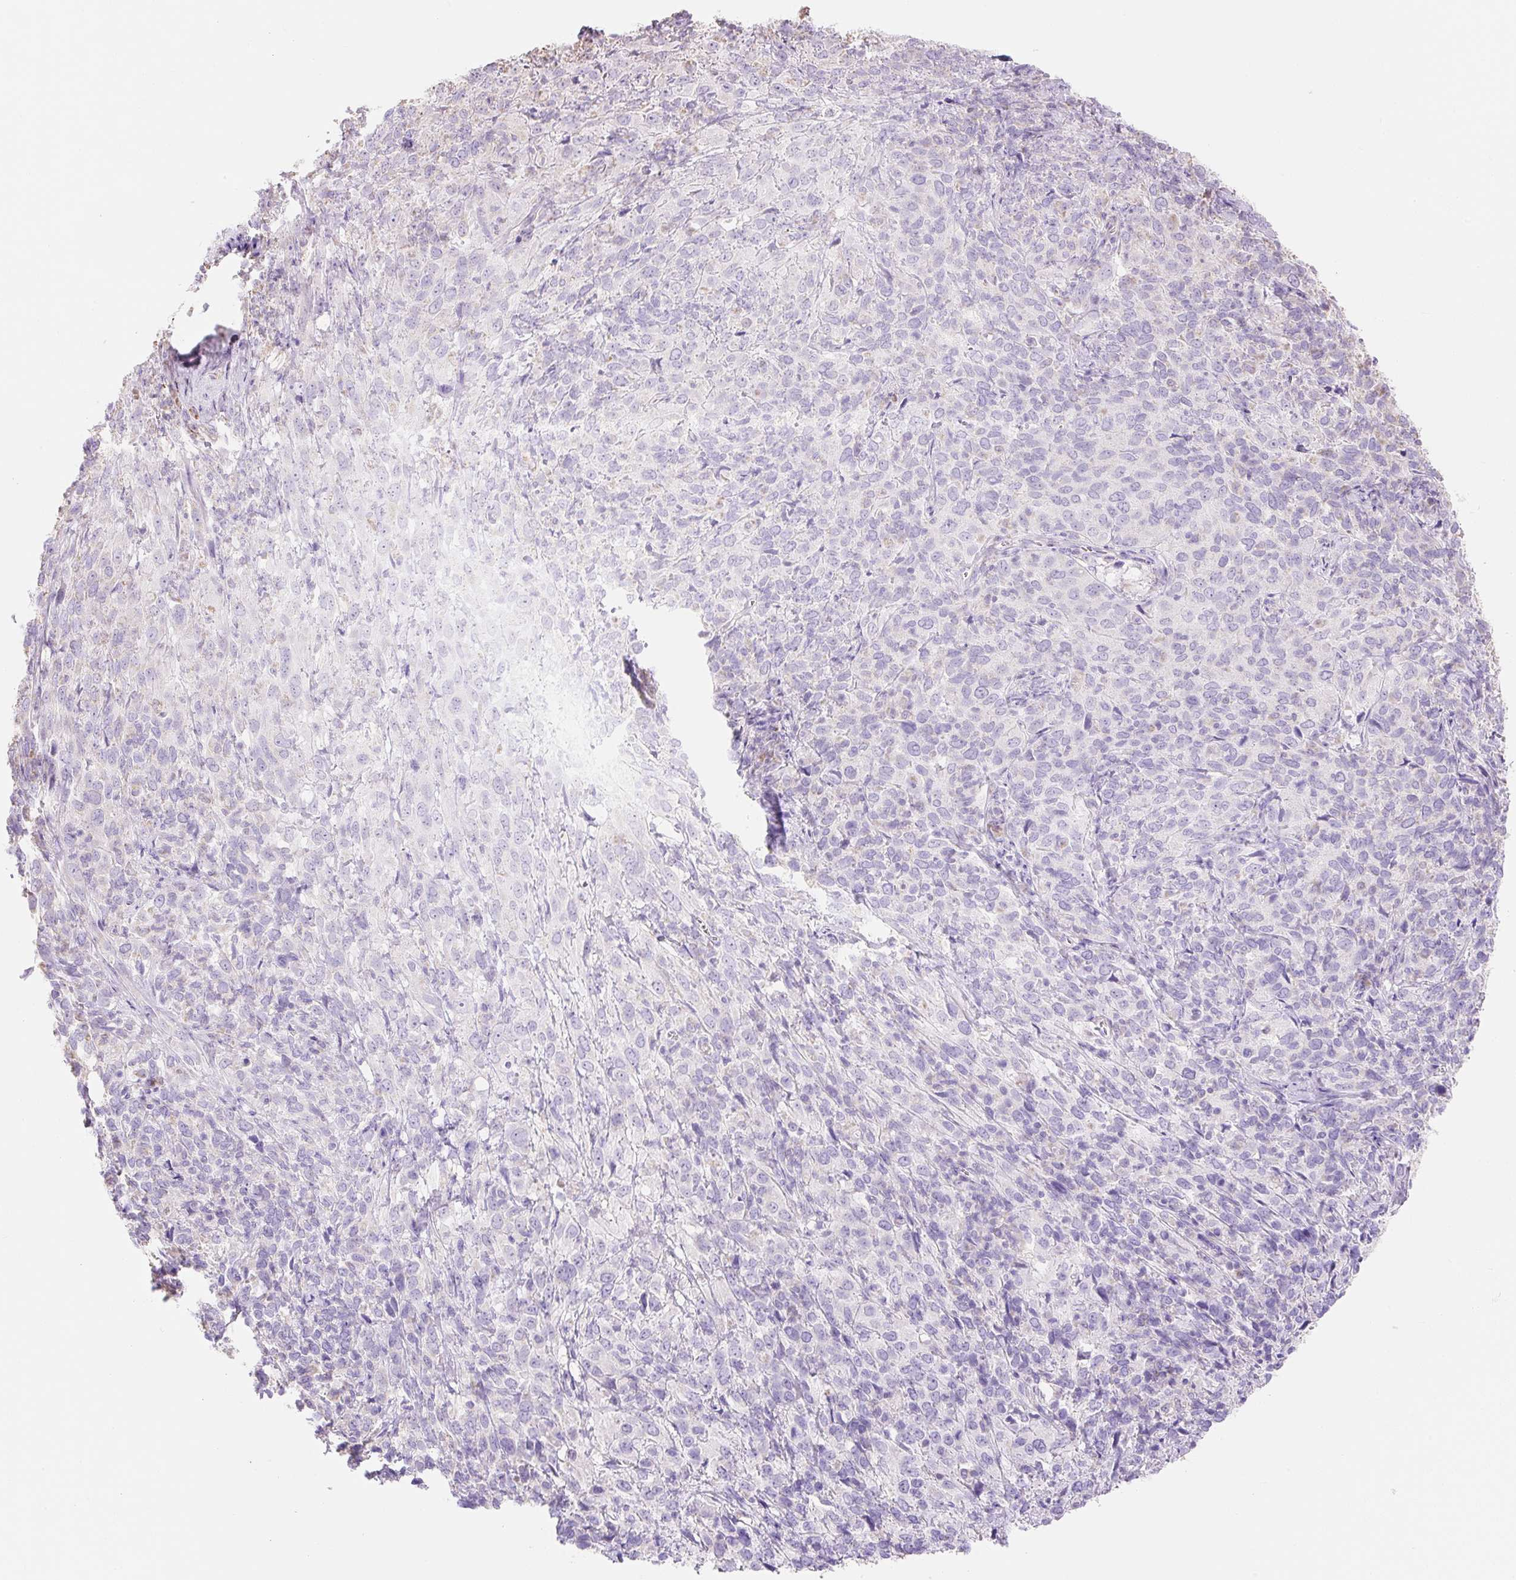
{"staining": {"intensity": "negative", "quantity": "none", "location": "none"}, "tissue": "cervical cancer", "cell_type": "Tumor cells", "image_type": "cancer", "snomed": [{"axis": "morphology", "description": "Squamous cell carcinoma, NOS"}, {"axis": "topography", "description": "Cervix"}], "caption": "High power microscopy photomicrograph of an IHC photomicrograph of cervical squamous cell carcinoma, revealing no significant staining in tumor cells. Nuclei are stained in blue.", "gene": "DHX35", "patient": {"sex": "female", "age": 51}}